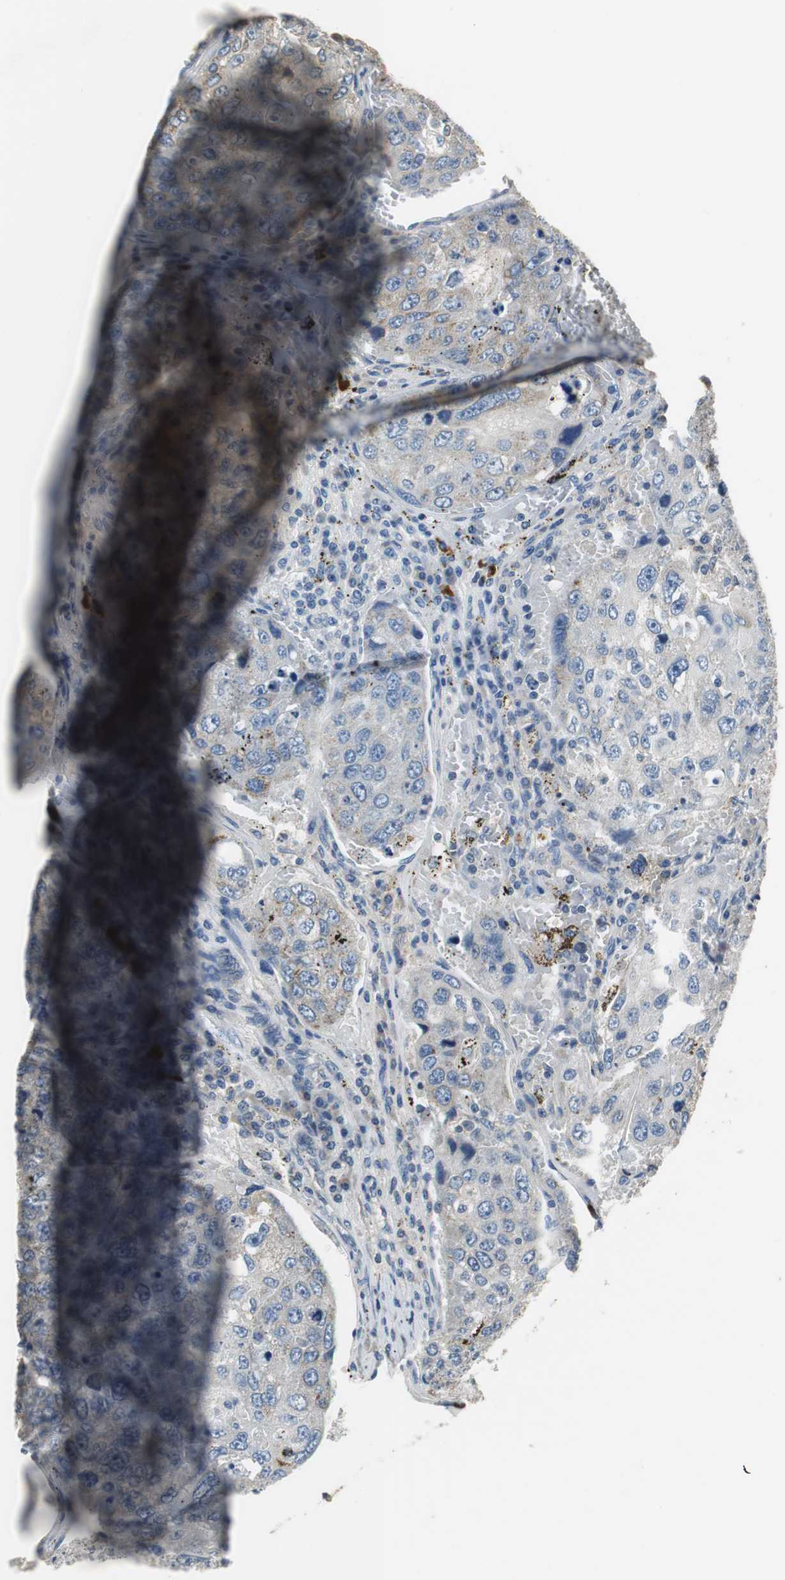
{"staining": {"intensity": "weak", "quantity": "25%-75%", "location": "cytoplasmic/membranous"}, "tissue": "urothelial cancer", "cell_type": "Tumor cells", "image_type": "cancer", "snomed": [{"axis": "morphology", "description": "Urothelial carcinoma, High grade"}, {"axis": "topography", "description": "Lymph node"}, {"axis": "topography", "description": "Urinary bladder"}], "caption": "The histopathology image displays immunohistochemical staining of urothelial cancer. There is weak cytoplasmic/membranous staining is appreciated in about 25%-75% of tumor cells.", "gene": "MTIF2", "patient": {"sex": "male", "age": 51}}